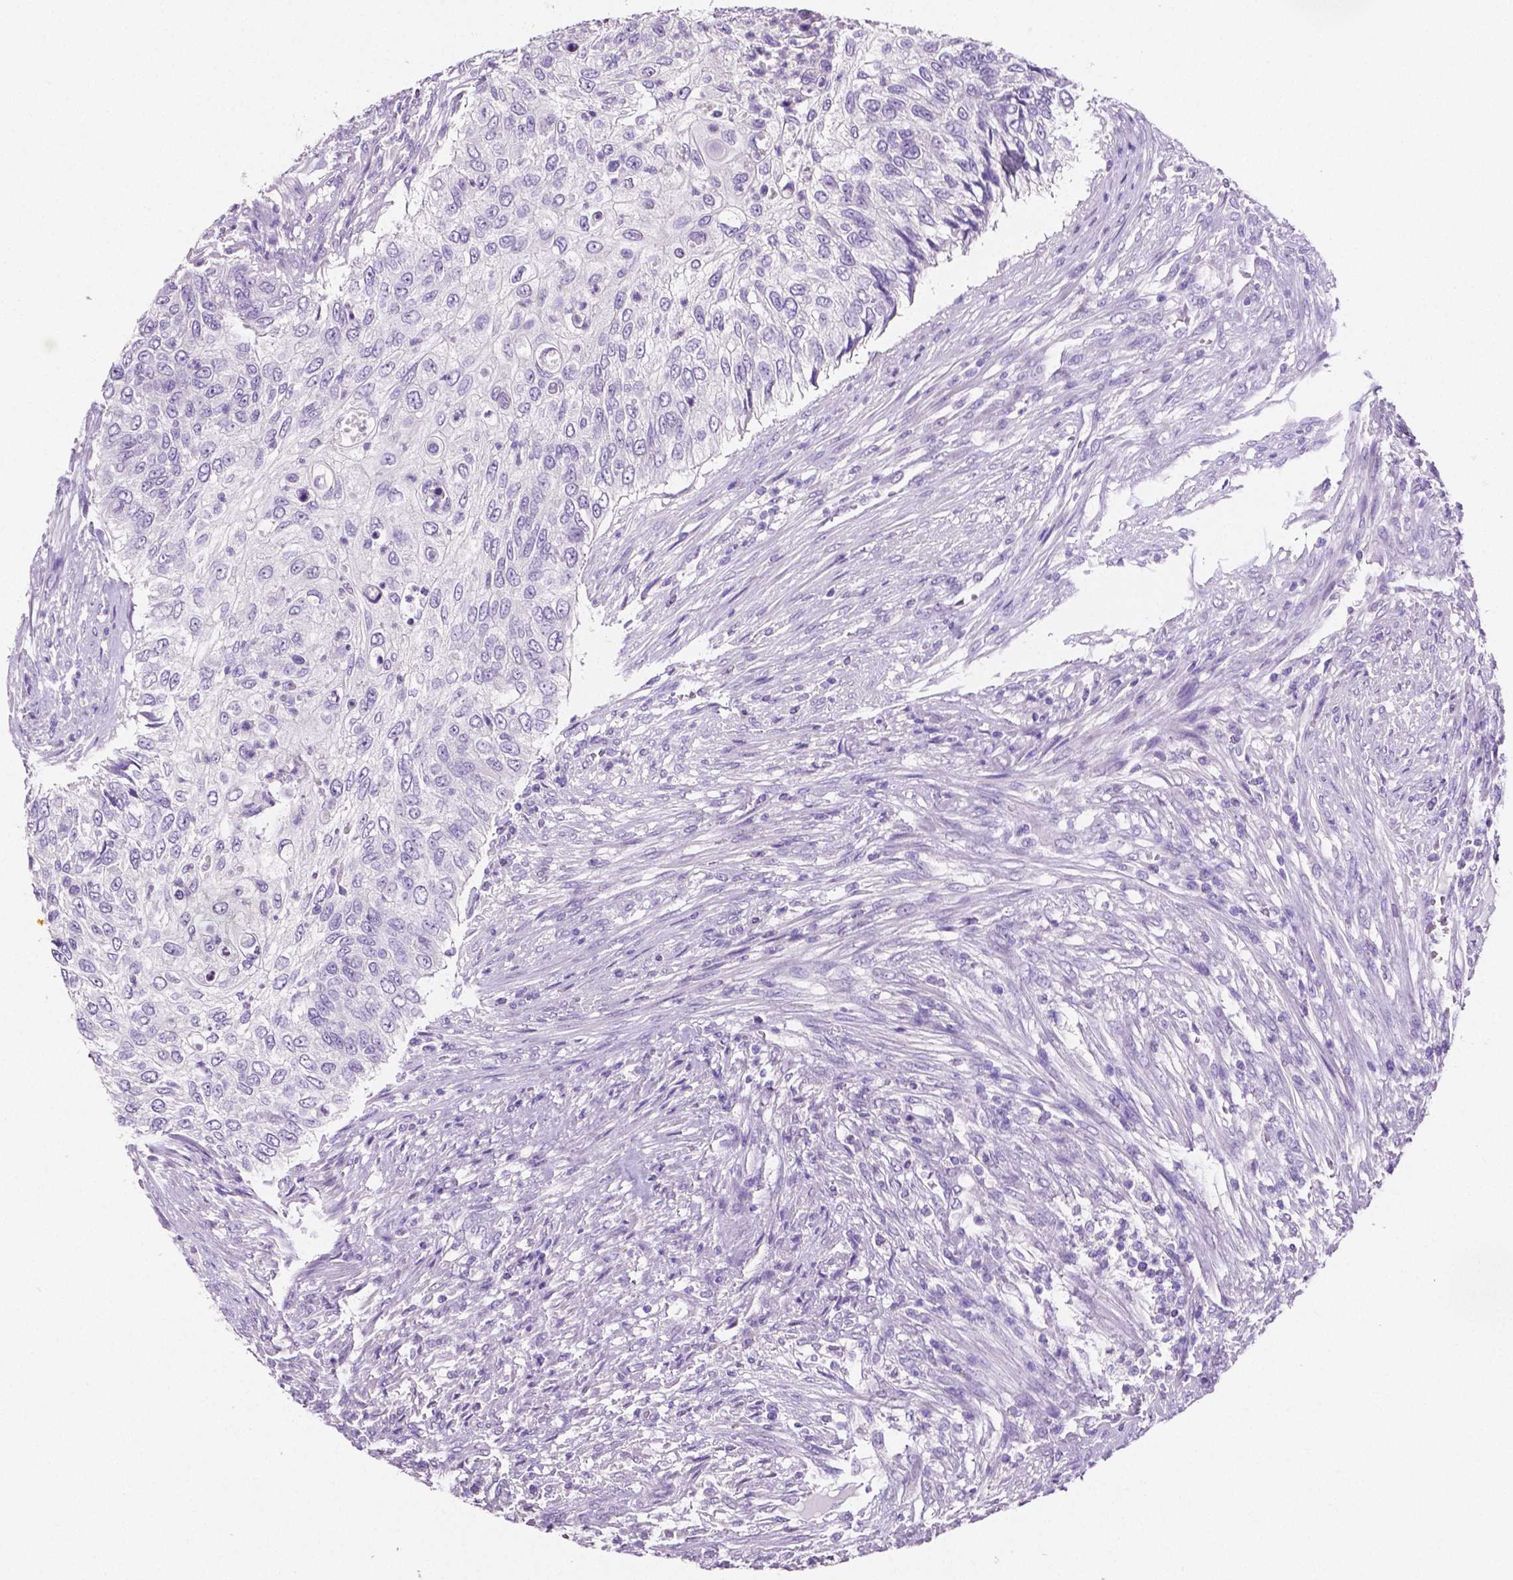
{"staining": {"intensity": "negative", "quantity": "none", "location": "none"}, "tissue": "urothelial cancer", "cell_type": "Tumor cells", "image_type": "cancer", "snomed": [{"axis": "morphology", "description": "Urothelial carcinoma, High grade"}, {"axis": "topography", "description": "Urinary bladder"}], "caption": "High magnification brightfield microscopy of urothelial carcinoma (high-grade) stained with DAB (3,3'-diaminobenzidine) (brown) and counterstained with hematoxylin (blue): tumor cells show no significant positivity.", "gene": "SLC22A2", "patient": {"sex": "female", "age": 60}}